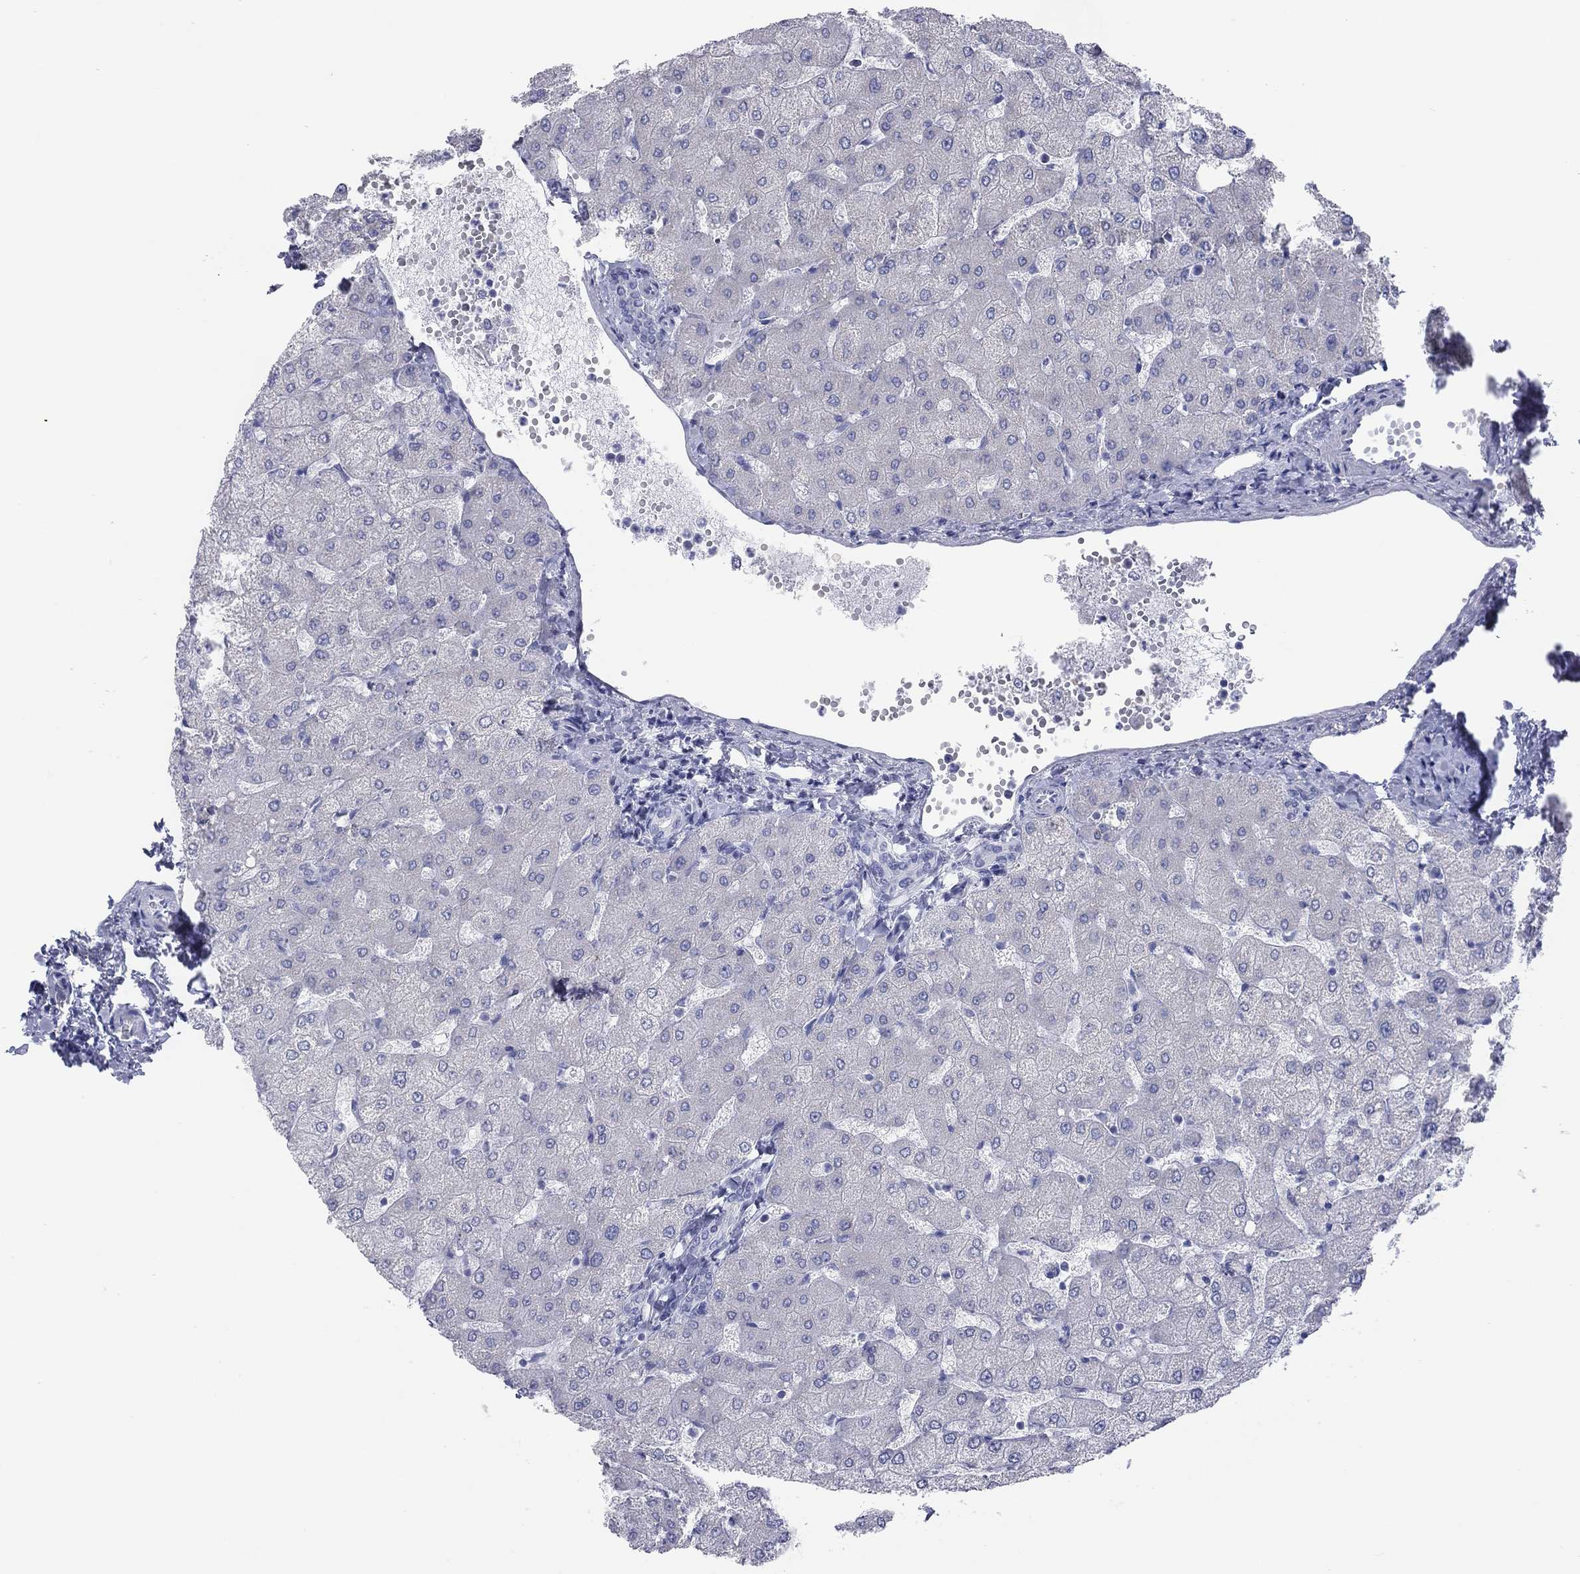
{"staining": {"intensity": "negative", "quantity": "none", "location": "none"}, "tissue": "liver", "cell_type": "Cholangiocytes", "image_type": "normal", "snomed": [{"axis": "morphology", "description": "Normal tissue, NOS"}, {"axis": "topography", "description": "Liver"}], "caption": "Human liver stained for a protein using immunohistochemistry exhibits no positivity in cholangiocytes.", "gene": "VSIG10", "patient": {"sex": "female", "age": 54}}